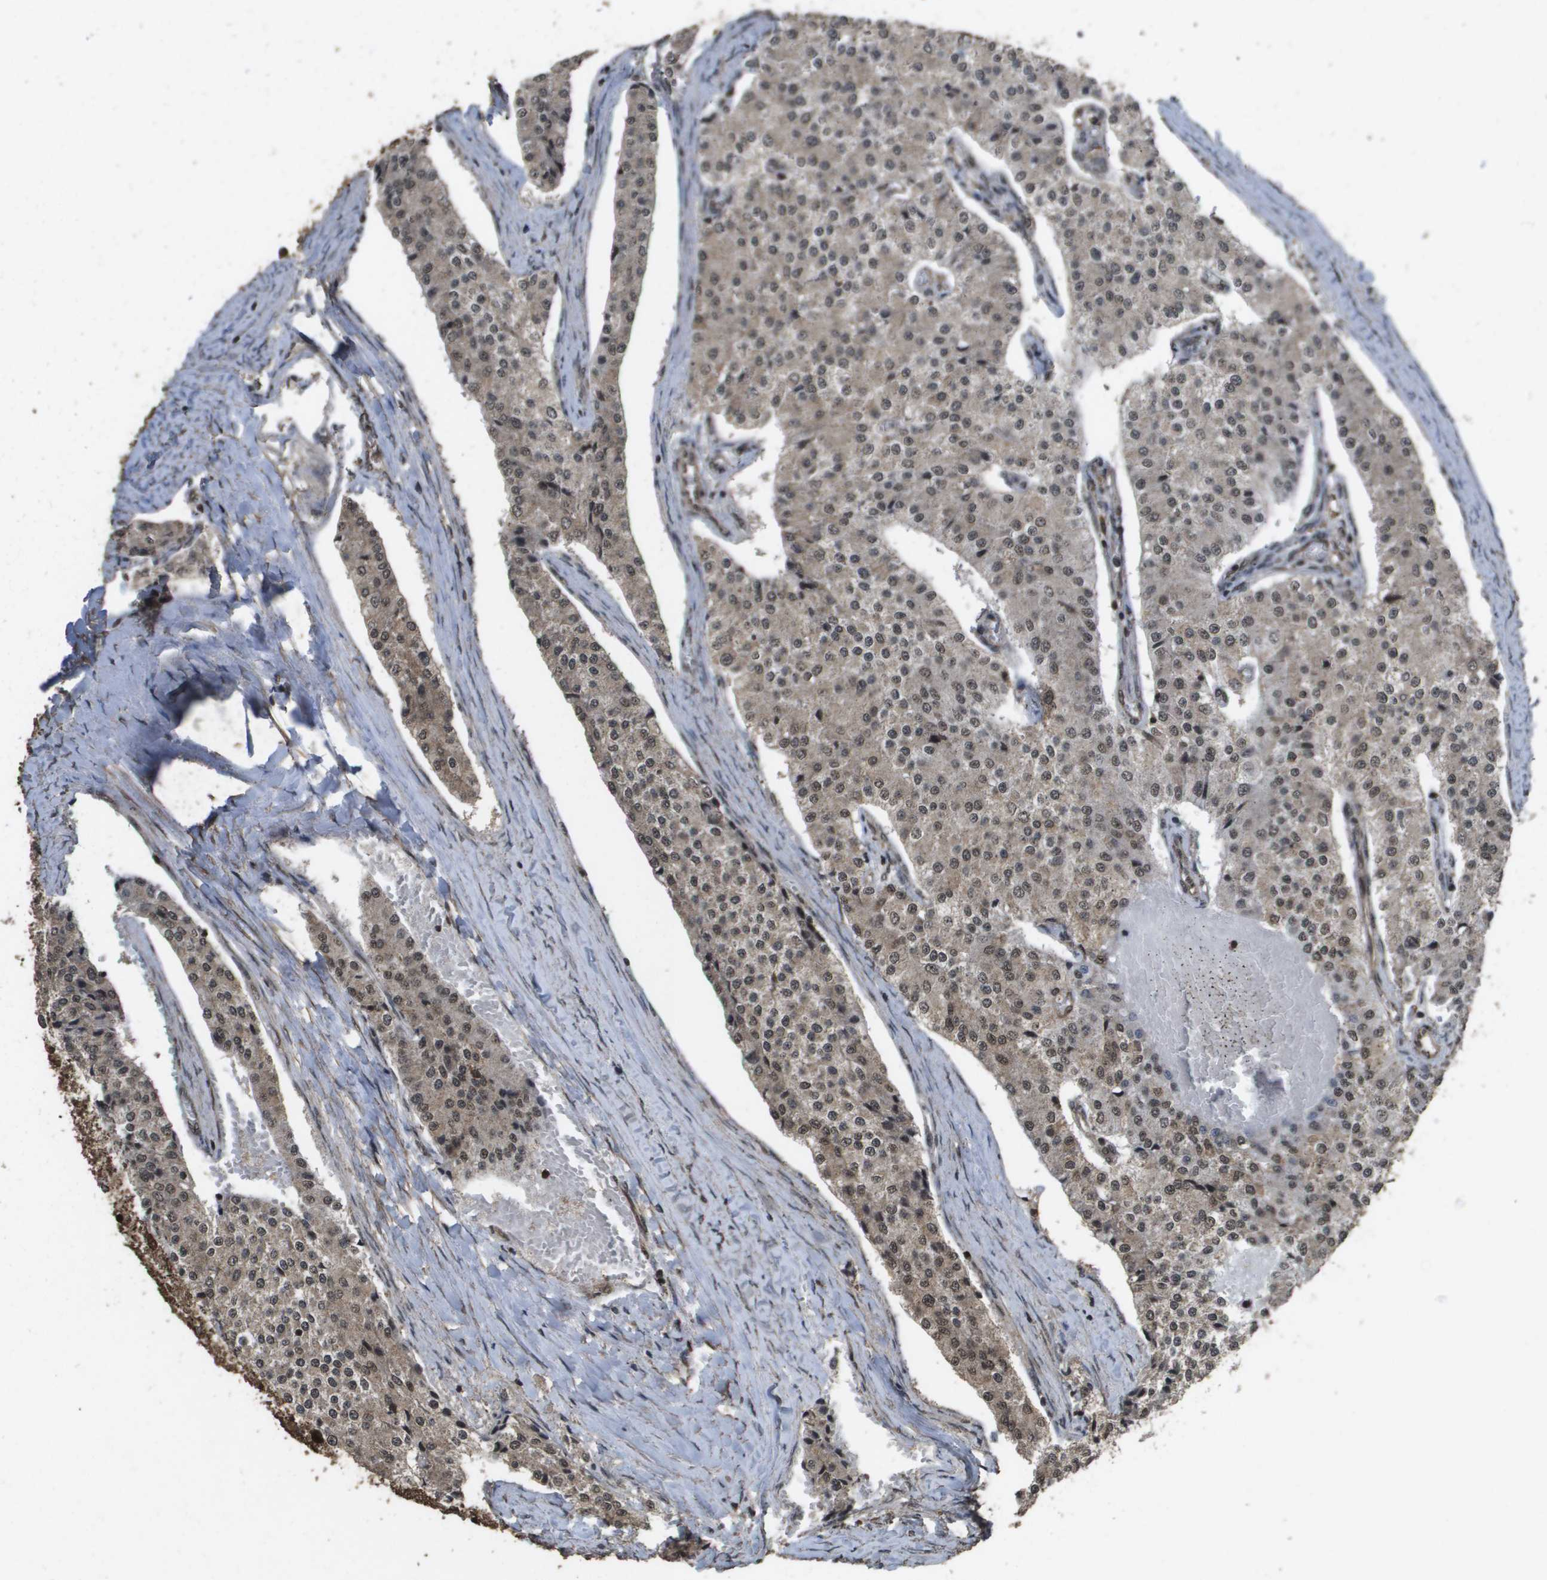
{"staining": {"intensity": "weak", "quantity": ">75%", "location": "cytoplasmic/membranous,nuclear"}, "tissue": "carcinoid", "cell_type": "Tumor cells", "image_type": "cancer", "snomed": [{"axis": "morphology", "description": "Carcinoid, malignant, NOS"}, {"axis": "topography", "description": "Colon"}], "caption": "Immunohistochemical staining of human carcinoid displays weak cytoplasmic/membranous and nuclear protein staining in about >75% of tumor cells.", "gene": "AXIN2", "patient": {"sex": "female", "age": 52}}